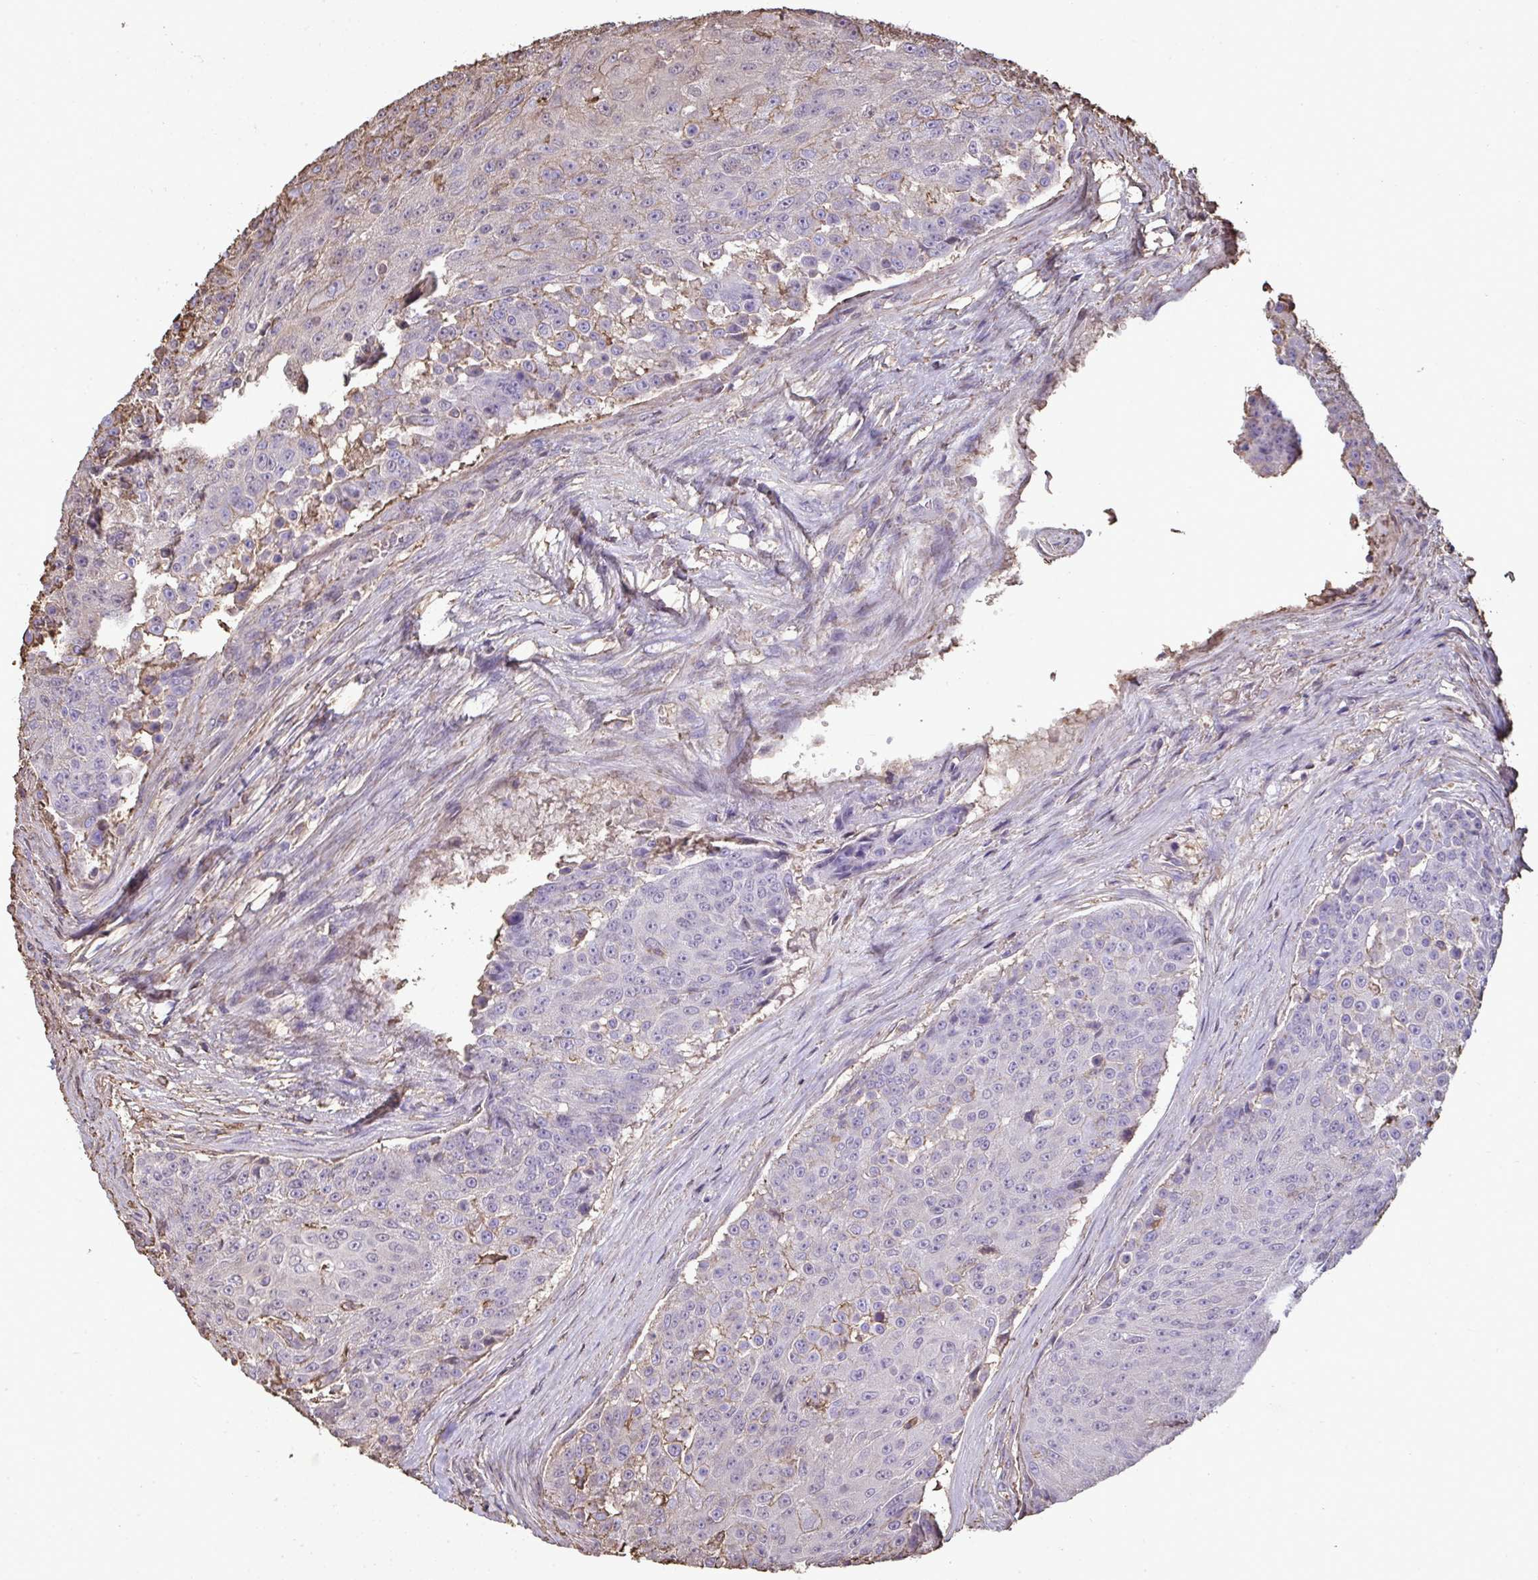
{"staining": {"intensity": "weak", "quantity": "<25%", "location": "cytoplasmic/membranous"}, "tissue": "urothelial cancer", "cell_type": "Tumor cells", "image_type": "cancer", "snomed": [{"axis": "morphology", "description": "Urothelial carcinoma, High grade"}, {"axis": "topography", "description": "Urinary bladder"}], "caption": "Human high-grade urothelial carcinoma stained for a protein using IHC displays no expression in tumor cells.", "gene": "ANXA5", "patient": {"sex": "female", "age": 63}}